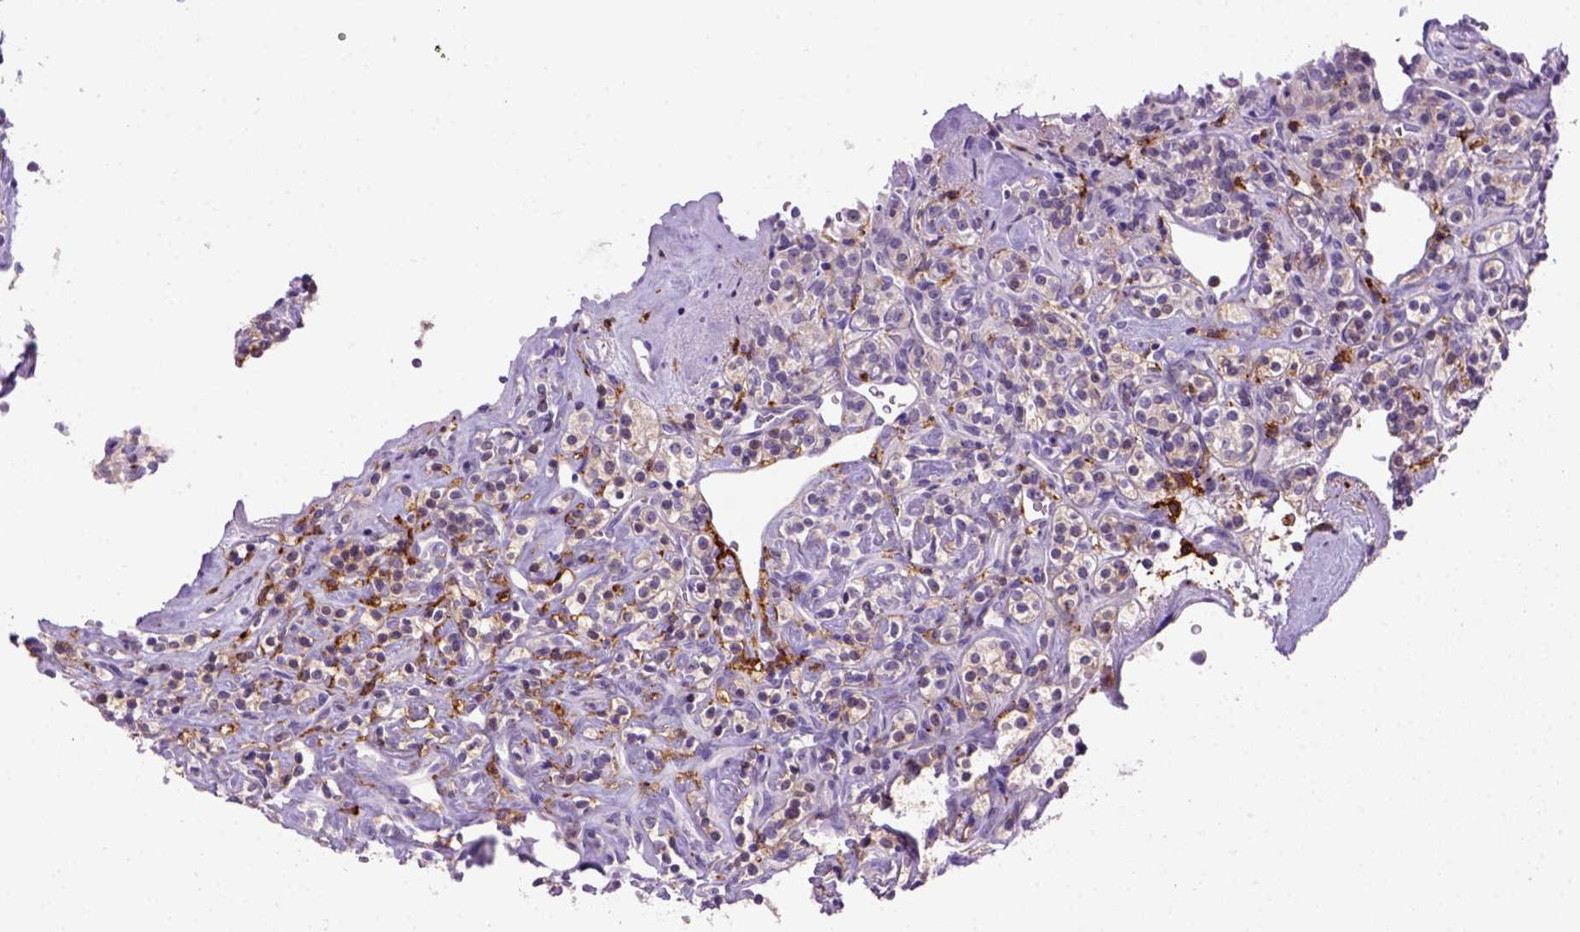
{"staining": {"intensity": "negative", "quantity": "none", "location": "none"}, "tissue": "renal cancer", "cell_type": "Tumor cells", "image_type": "cancer", "snomed": [{"axis": "morphology", "description": "Adenocarcinoma, NOS"}, {"axis": "topography", "description": "Kidney"}], "caption": "Immunohistochemistry of renal cancer exhibits no positivity in tumor cells. (Brightfield microscopy of DAB immunohistochemistry (IHC) at high magnification).", "gene": "CD14", "patient": {"sex": "male", "age": 77}}